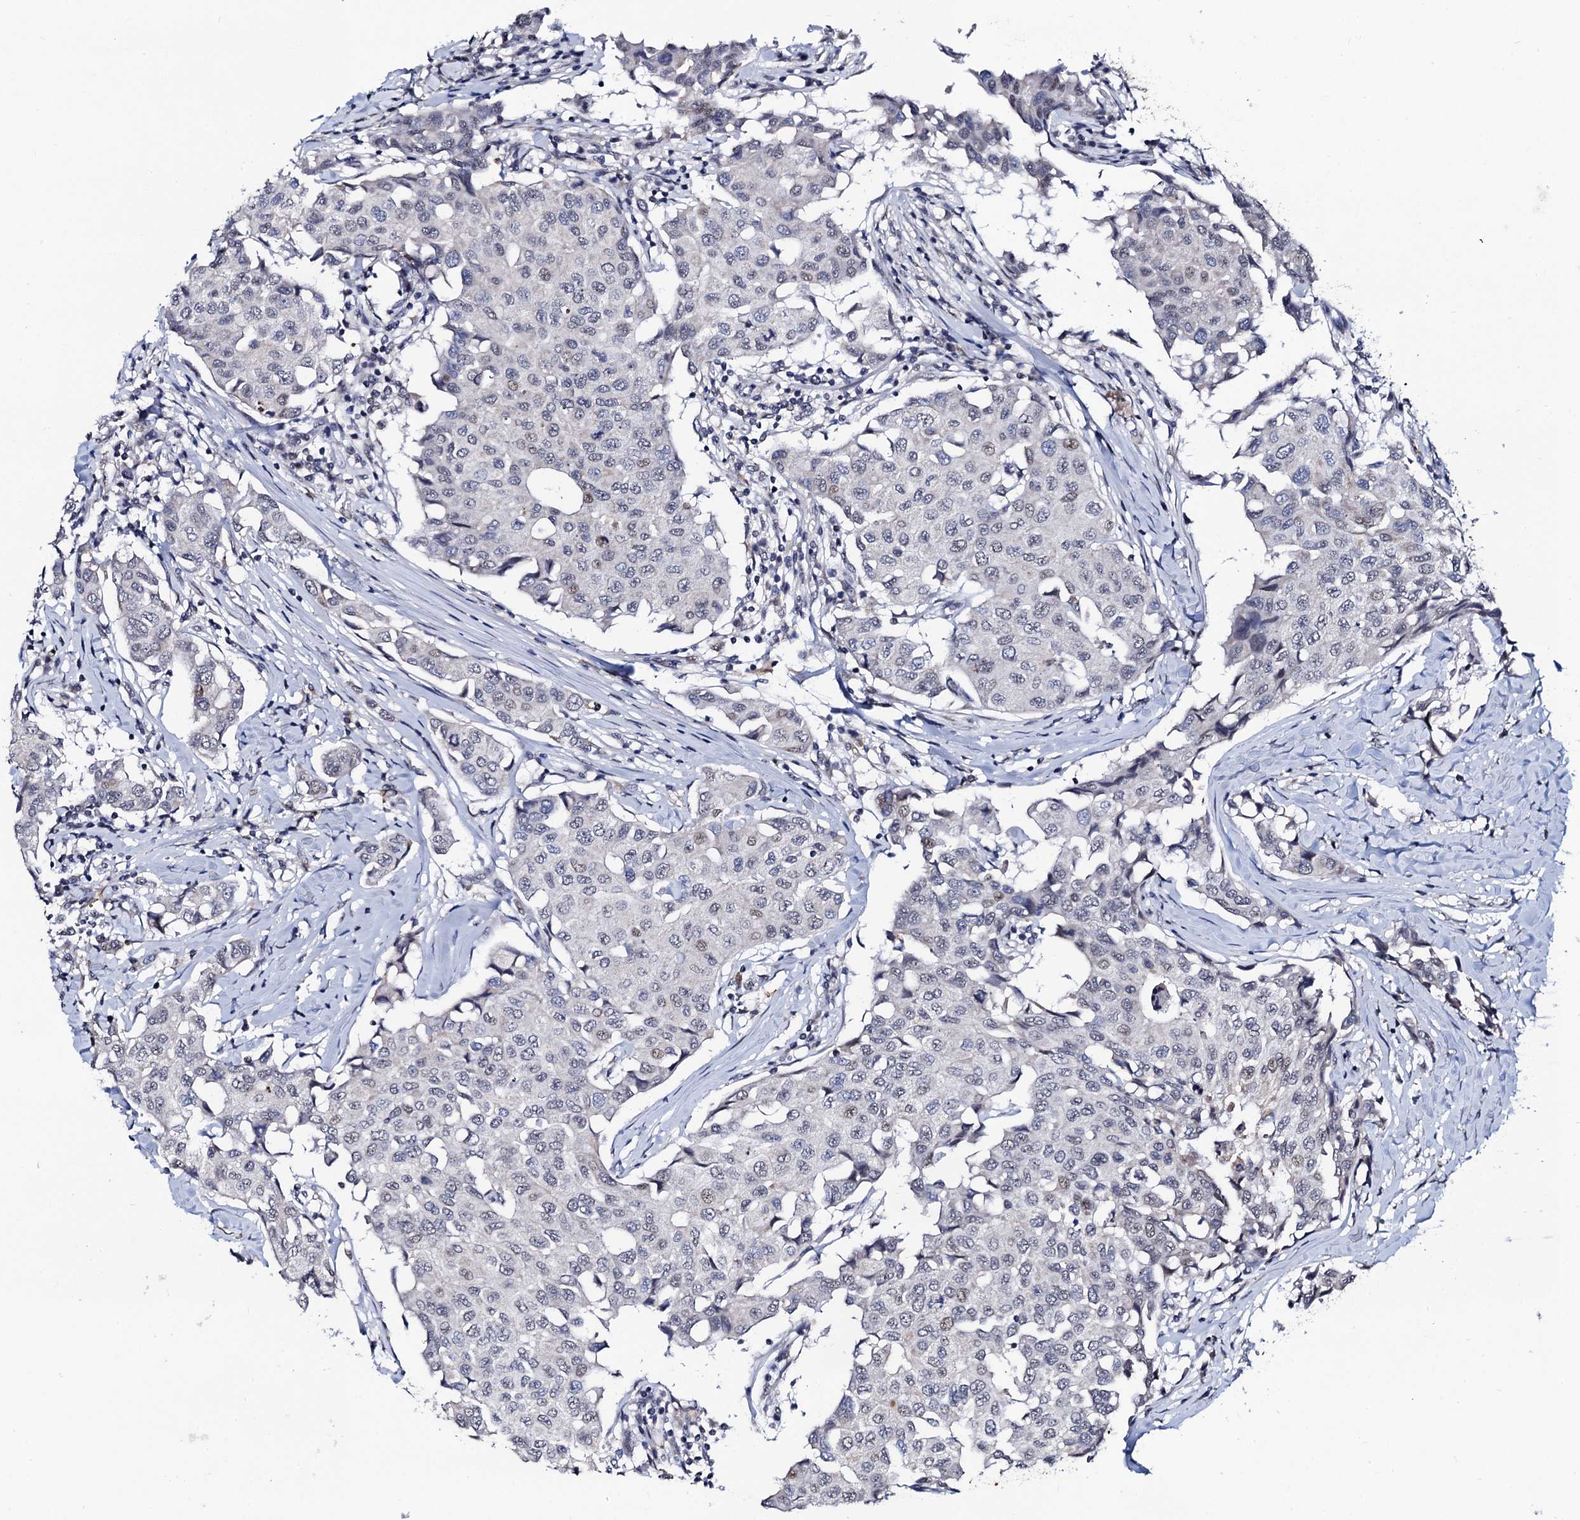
{"staining": {"intensity": "weak", "quantity": "<25%", "location": "nuclear"}, "tissue": "breast cancer", "cell_type": "Tumor cells", "image_type": "cancer", "snomed": [{"axis": "morphology", "description": "Duct carcinoma"}, {"axis": "topography", "description": "Breast"}], "caption": "A micrograph of human breast infiltrating ductal carcinoma is negative for staining in tumor cells.", "gene": "FAM222A", "patient": {"sex": "female", "age": 80}}